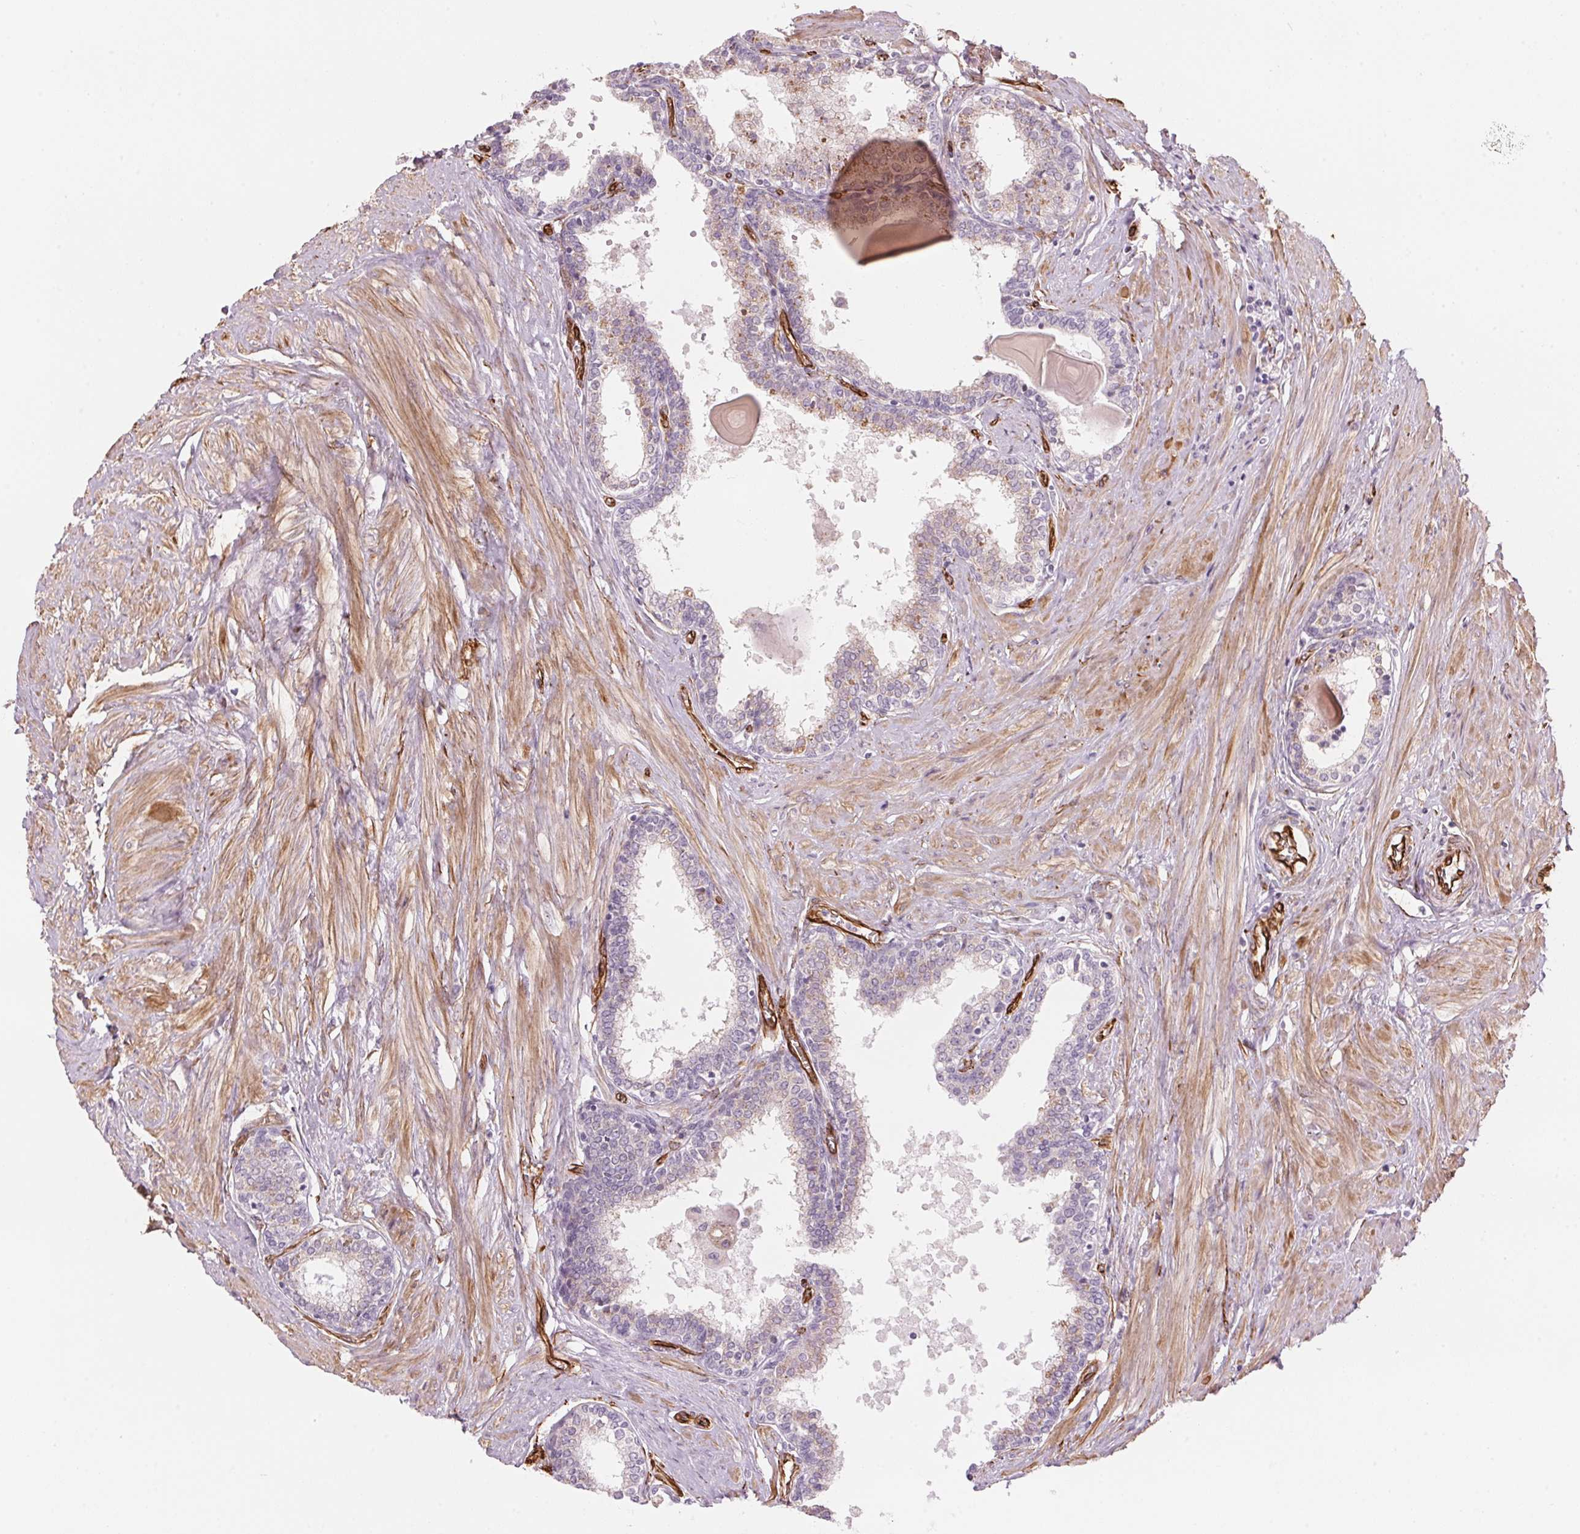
{"staining": {"intensity": "negative", "quantity": "none", "location": "none"}, "tissue": "prostate", "cell_type": "Glandular cells", "image_type": "normal", "snomed": [{"axis": "morphology", "description": "Normal tissue, NOS"}, {"axis": "topography", "description": "Prostate"}], "caption": "A histopathology image of prostate stained for a protein reveals no brown staining in glandular cells. (DAB immunohistochemistry (IHC), high magnification).", "gene": "CLPS", "patient": {"sex": "male", "age": 55}}